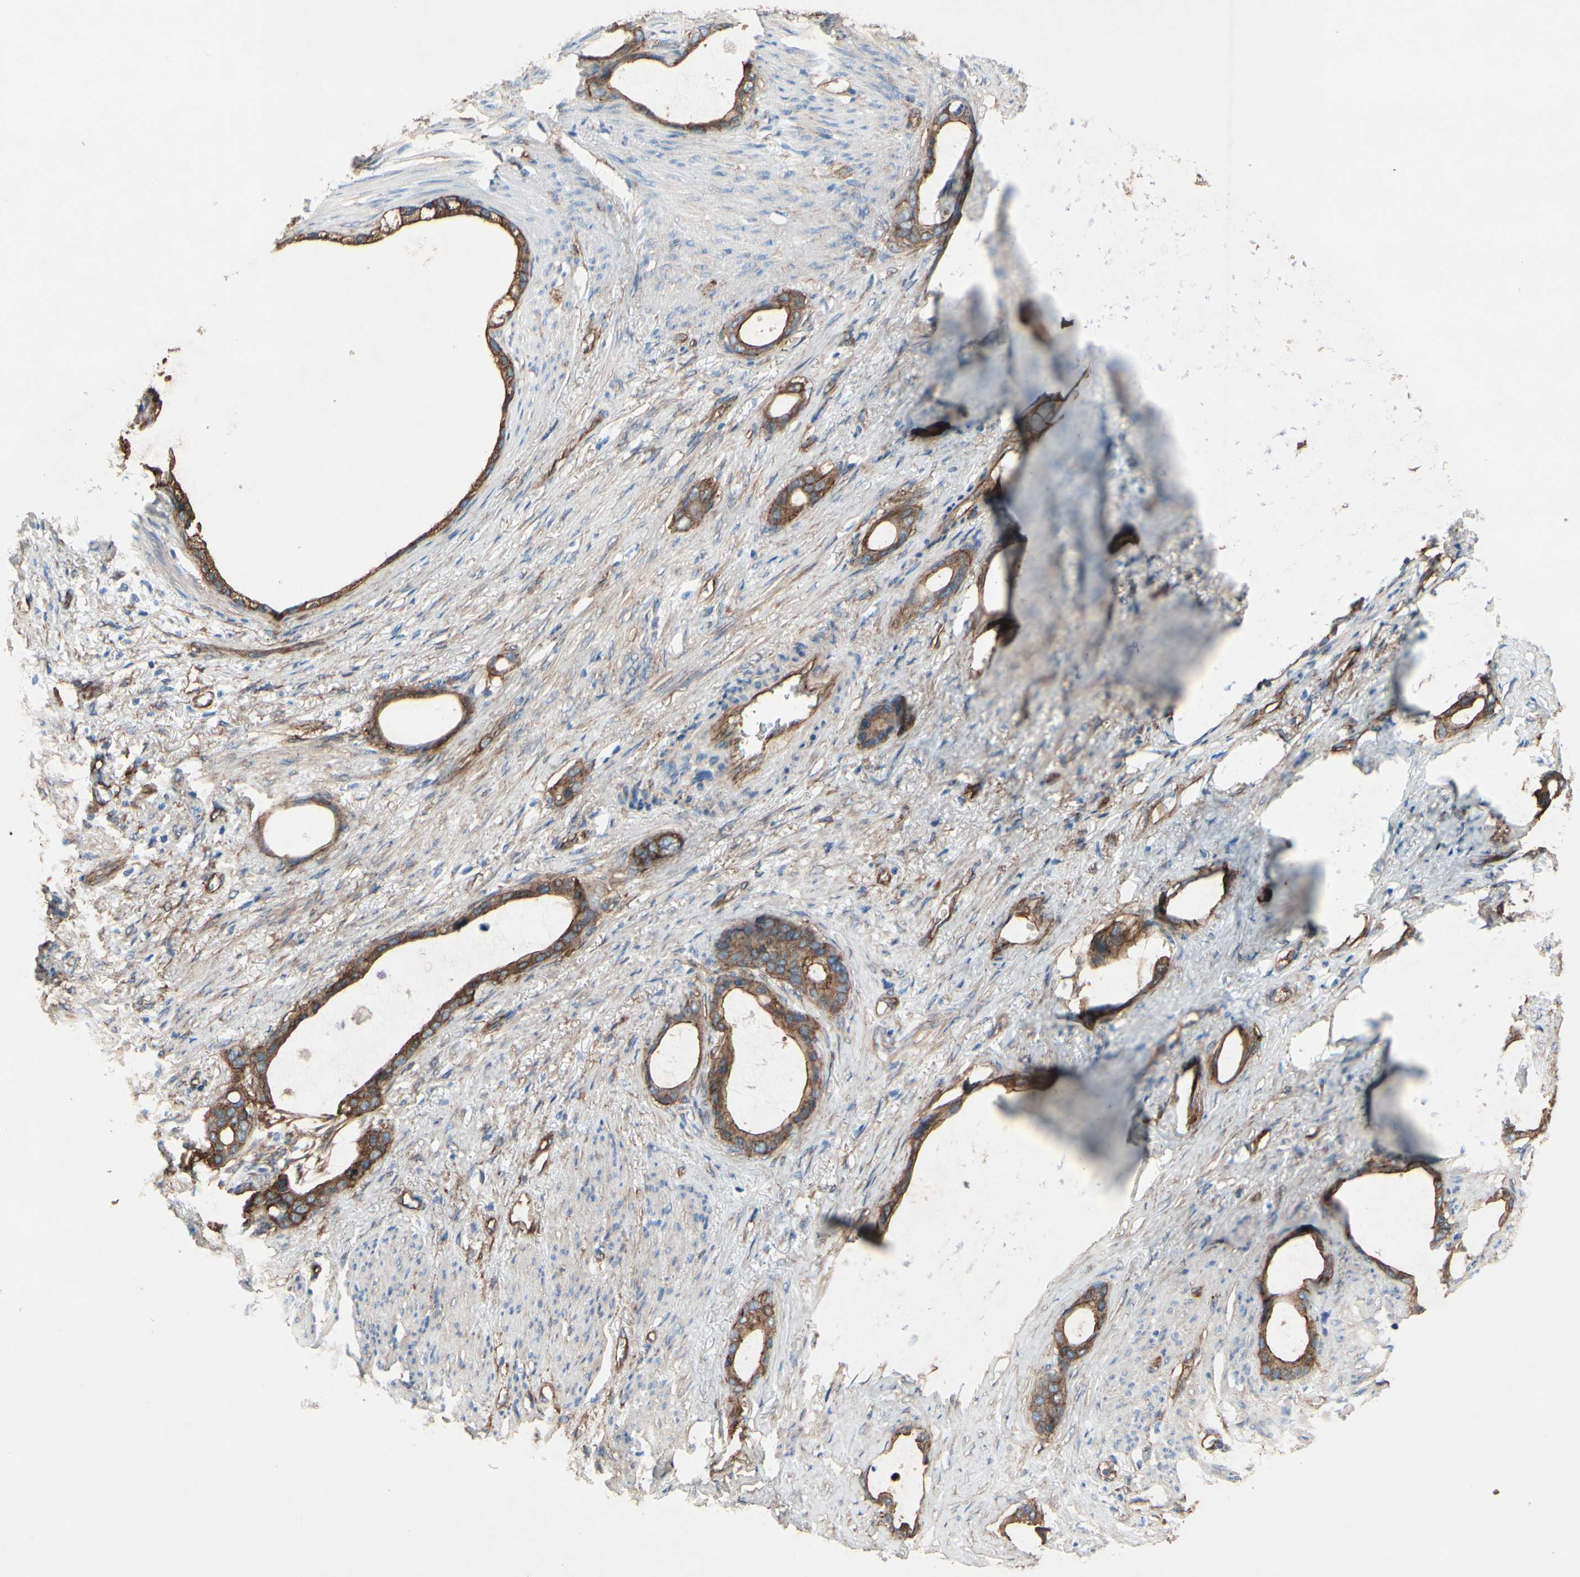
{"staining": {"intensity": "moderate", "quantity": ">75%", "location": "cytoplasmic/membranous"}, "tissue": "stomach cancer", "cell_type": "Tumor cells", "image_type": "cancer", "snomed": [{"axis": "morphology", "description": "Adenocarcinoma, NOS"}, {"axis": "topography", "description": "Stomach"}], "caption": "DAB immunohistochemical staining of stomach adenocarcinoma shows moderate cytoplasmic/membranous protein positivity in approximately >75% of tumor cells.", "gene": "CTTNBP2", "patient": {"sex": "female", "age": 75}}